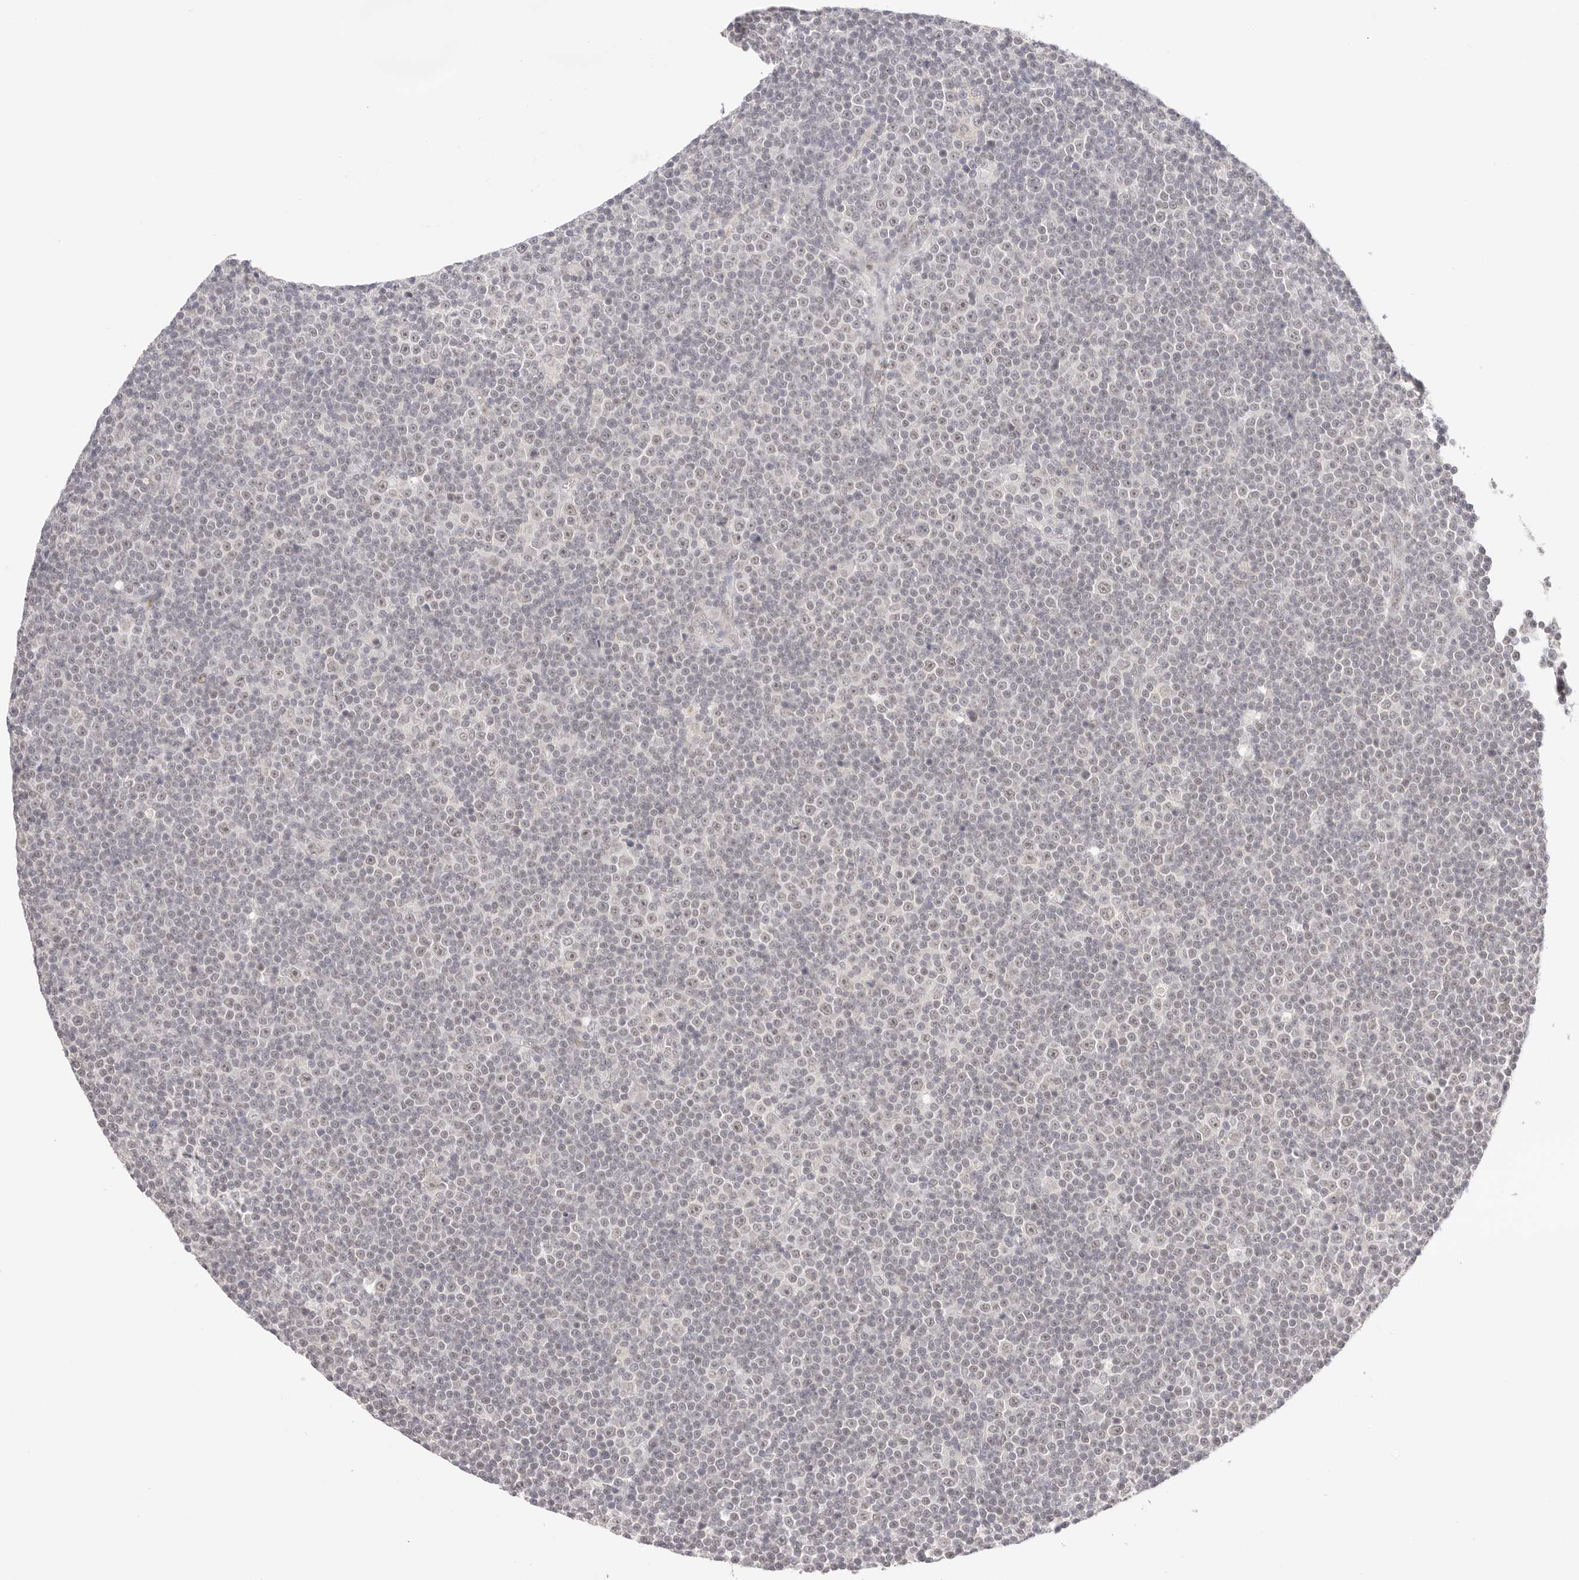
{"staining": {"intensity": "weak", "quantity": "25%-75%", "location": "nuclear"}, "tissue": "lymphoma", "cell_type": "Tumor cells", "image_type": "cancer", "snomed": [{"axis": "morphology", "description": "Malignant lymphoma, non-Hodgkin's type, Low grade"}, {"axis": "topography", "description": "Lymph node"}], "caption": "The image exhibits immunohistochemical staining of low-grade malignant lymphoma, non-Hodgkin's type. There is weak nuclear expression is identified in about 25%-75% of tumor cells. (IHC, brightfield microscopy, high magnification).", "gene": "RFC3", "patient": {"sex": "female", "age": 67}}